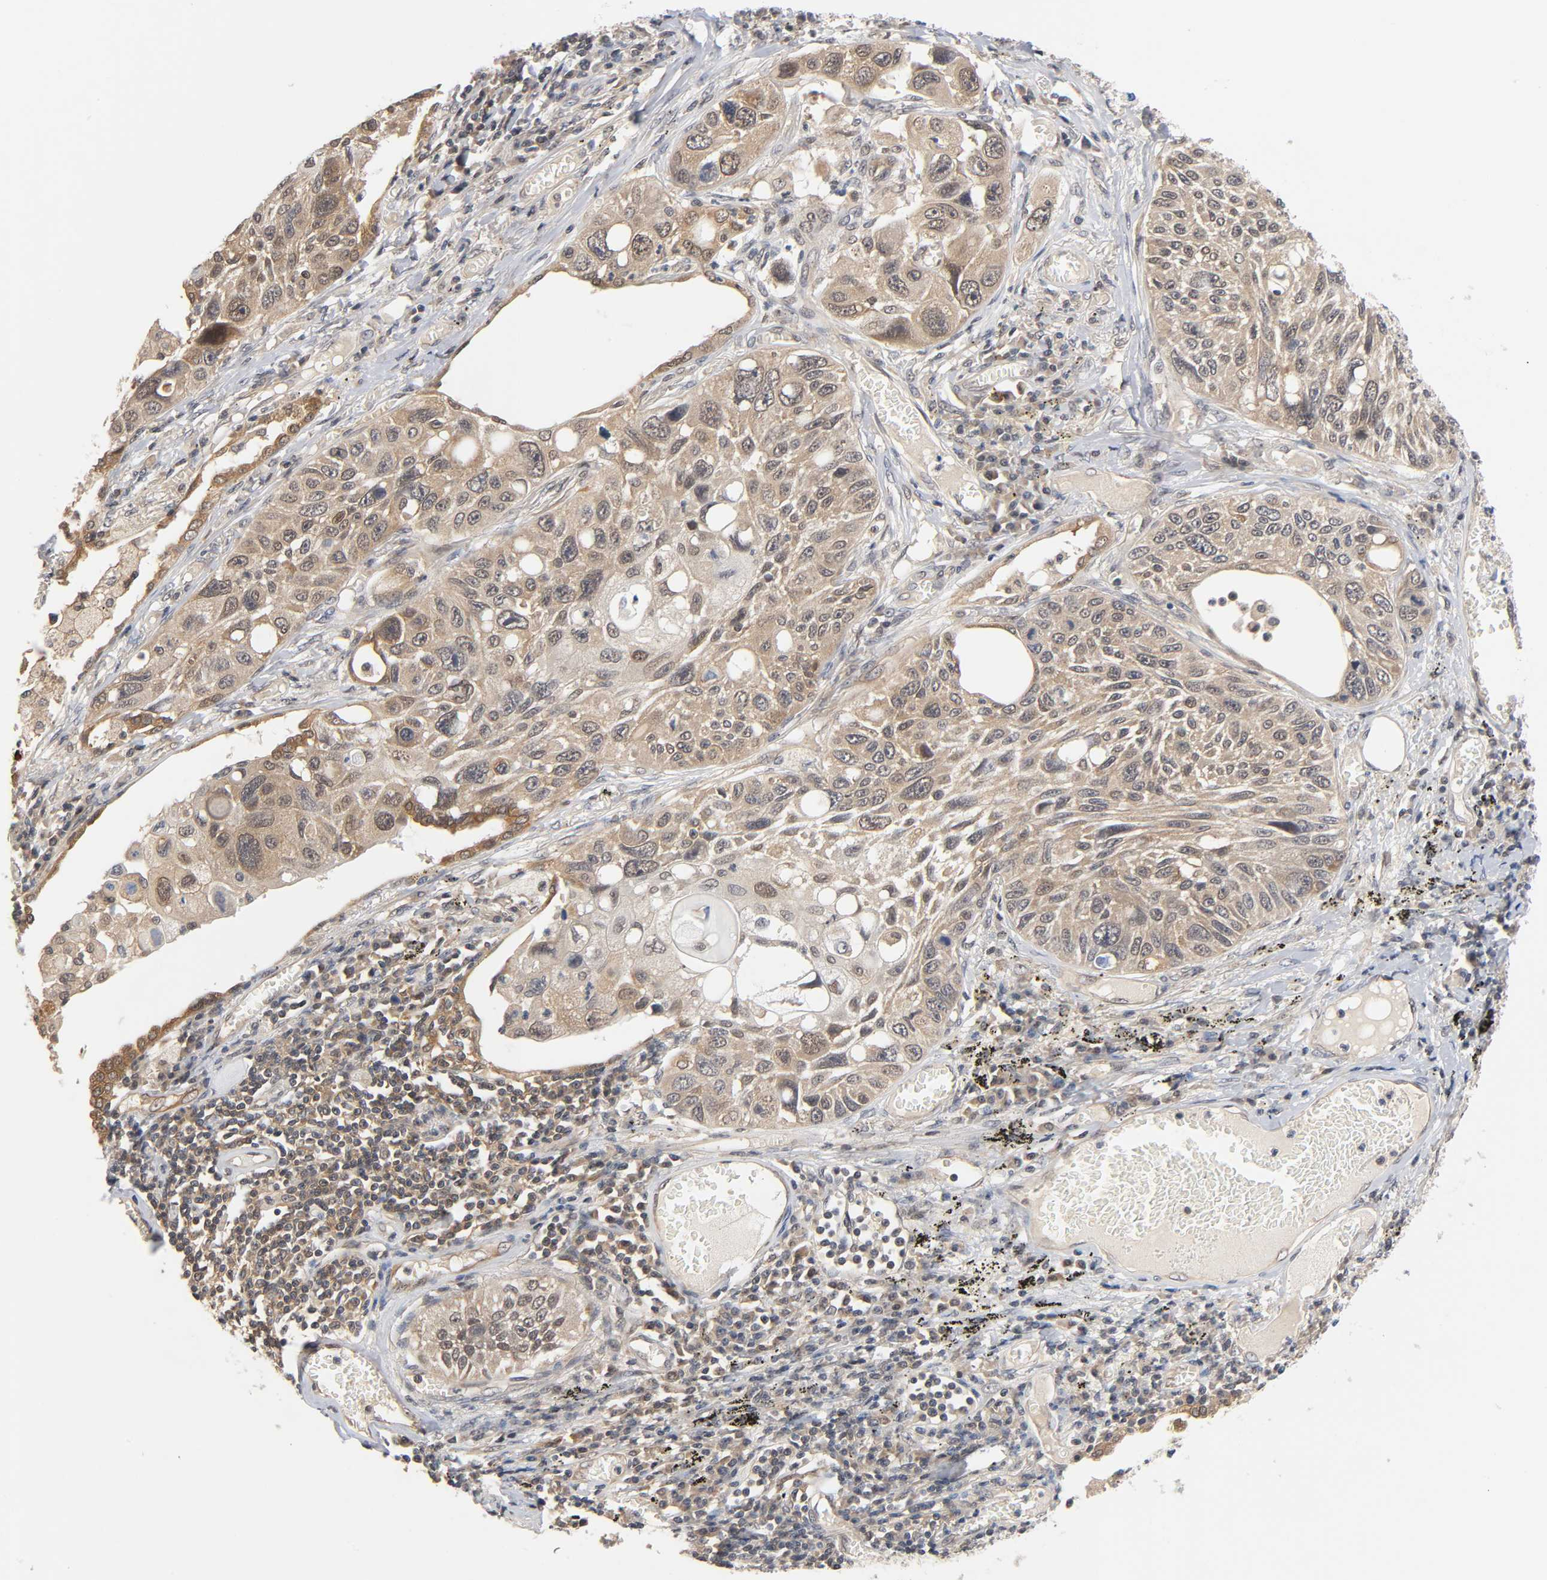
{"staining": {"intensity": "weak", "quantity": ">75%", "location": "cytoplasmic/membranous"}, "tissue": "lung cancer", "cell_type": "Tumor cells", "image_type": "cancer", "snomed": [{"axis": "morphology", "description": "Squamous cell carcinoma, NOS"}, {"axis": "topography", "description": "Lung"}], "caption": "The histopathology image displays immunohistochemical staining of lung cancer (squamous cell carcinoma). There is weak cytoplasmic/membranous positivity is appreciated in about >75% of tumor cells.", "gene": "PRKAB1", "patient": {"sex": "male", "age": 71}}